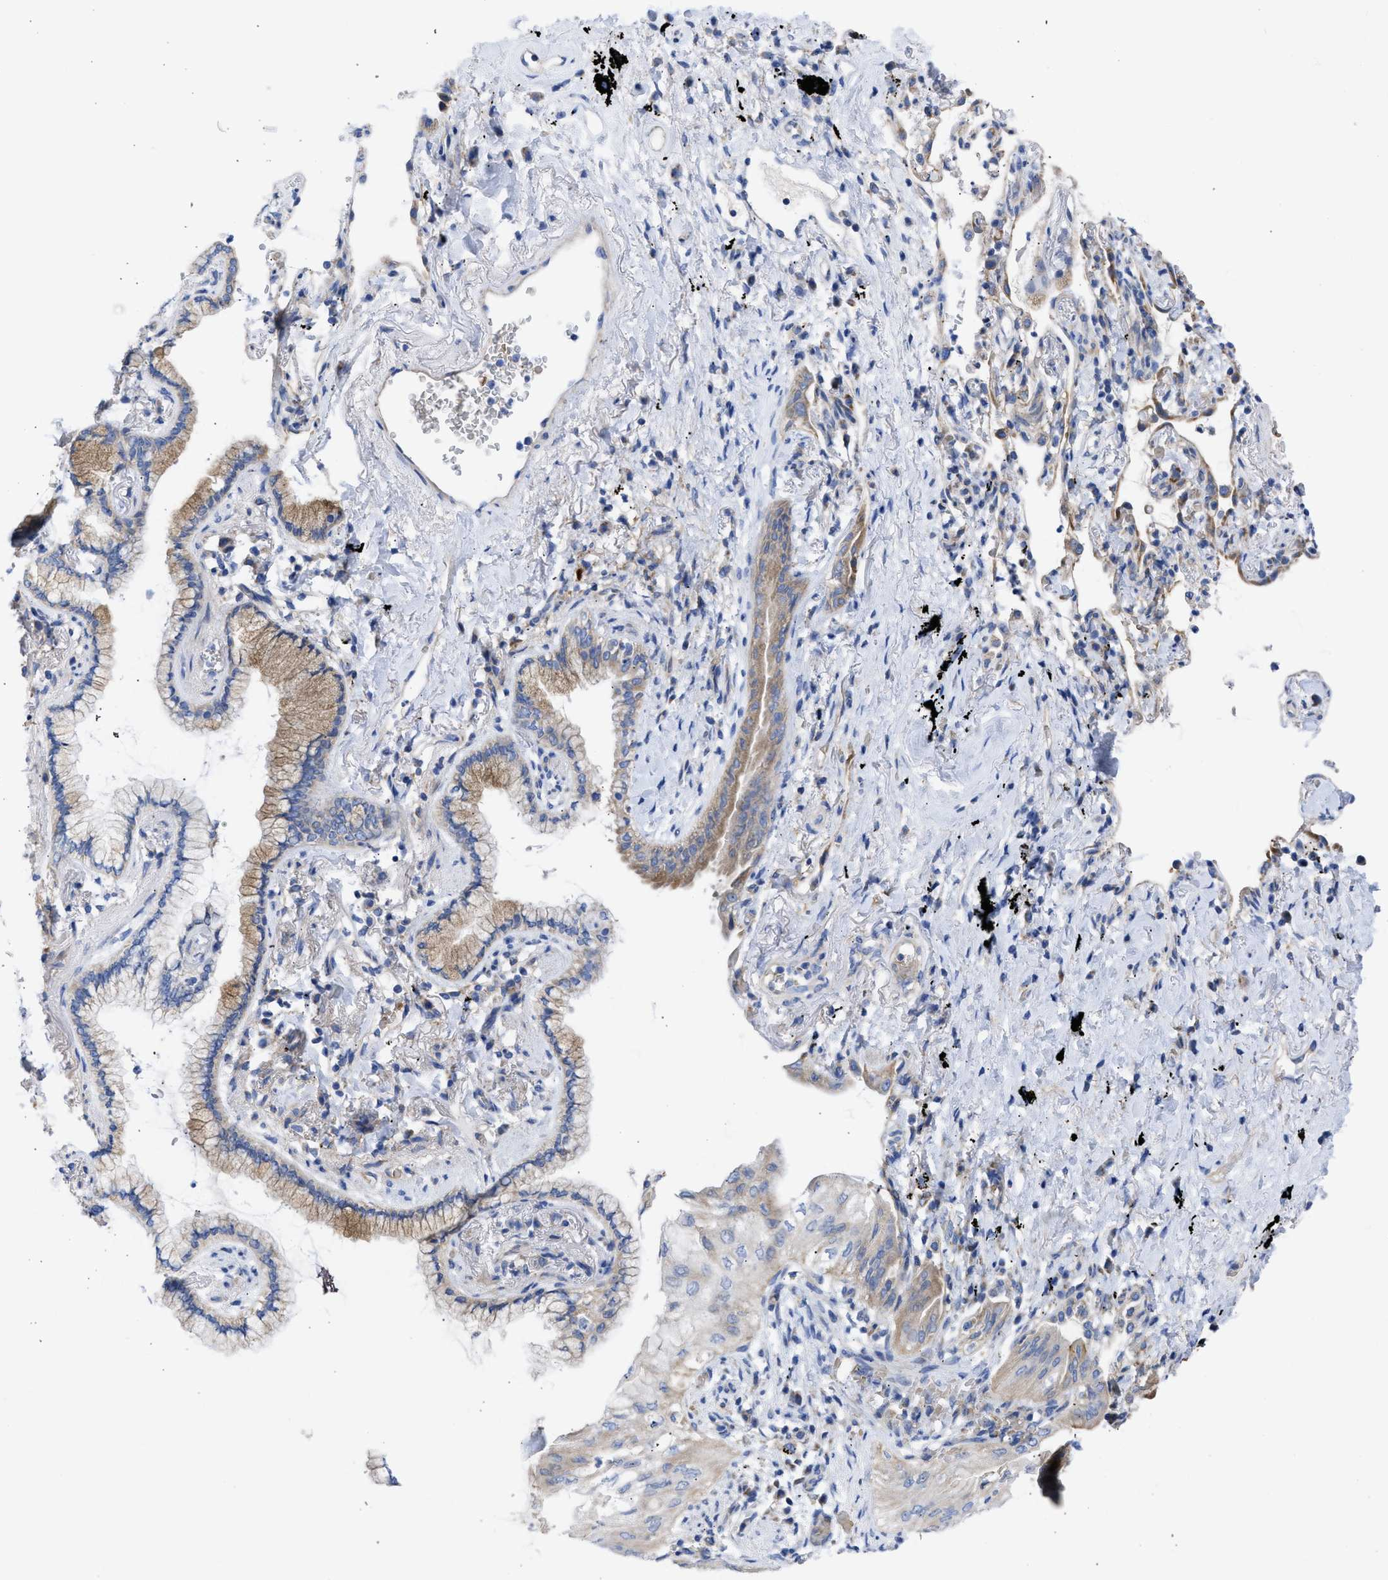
{"staining": {"intensity": "moderate", "quantity": ">75%", "location": "cytoplasmic/membranous"}, "tissue": "lung cancer", "cell_type": "Tumor cells", "image_type": "cancer", "snomed": [{"axis": "morphology", "description": "Normal tissue, NOS"}, {"axis": "morphology", "description": "Adenocarcinoma, NOS"}, {"axis": "topography", "description": "Bronchus"}, {"axis": "topography", "description": "Lung"}], "caption": "Immunohistochemical staining of human adenocarcinoma (lung) shows medium levels of moderate cytoplasmic/membranous staining in approximately >75% of tumor cells.", "gene": "BTG3", "patient": {"sex": "female", "age": 70}}